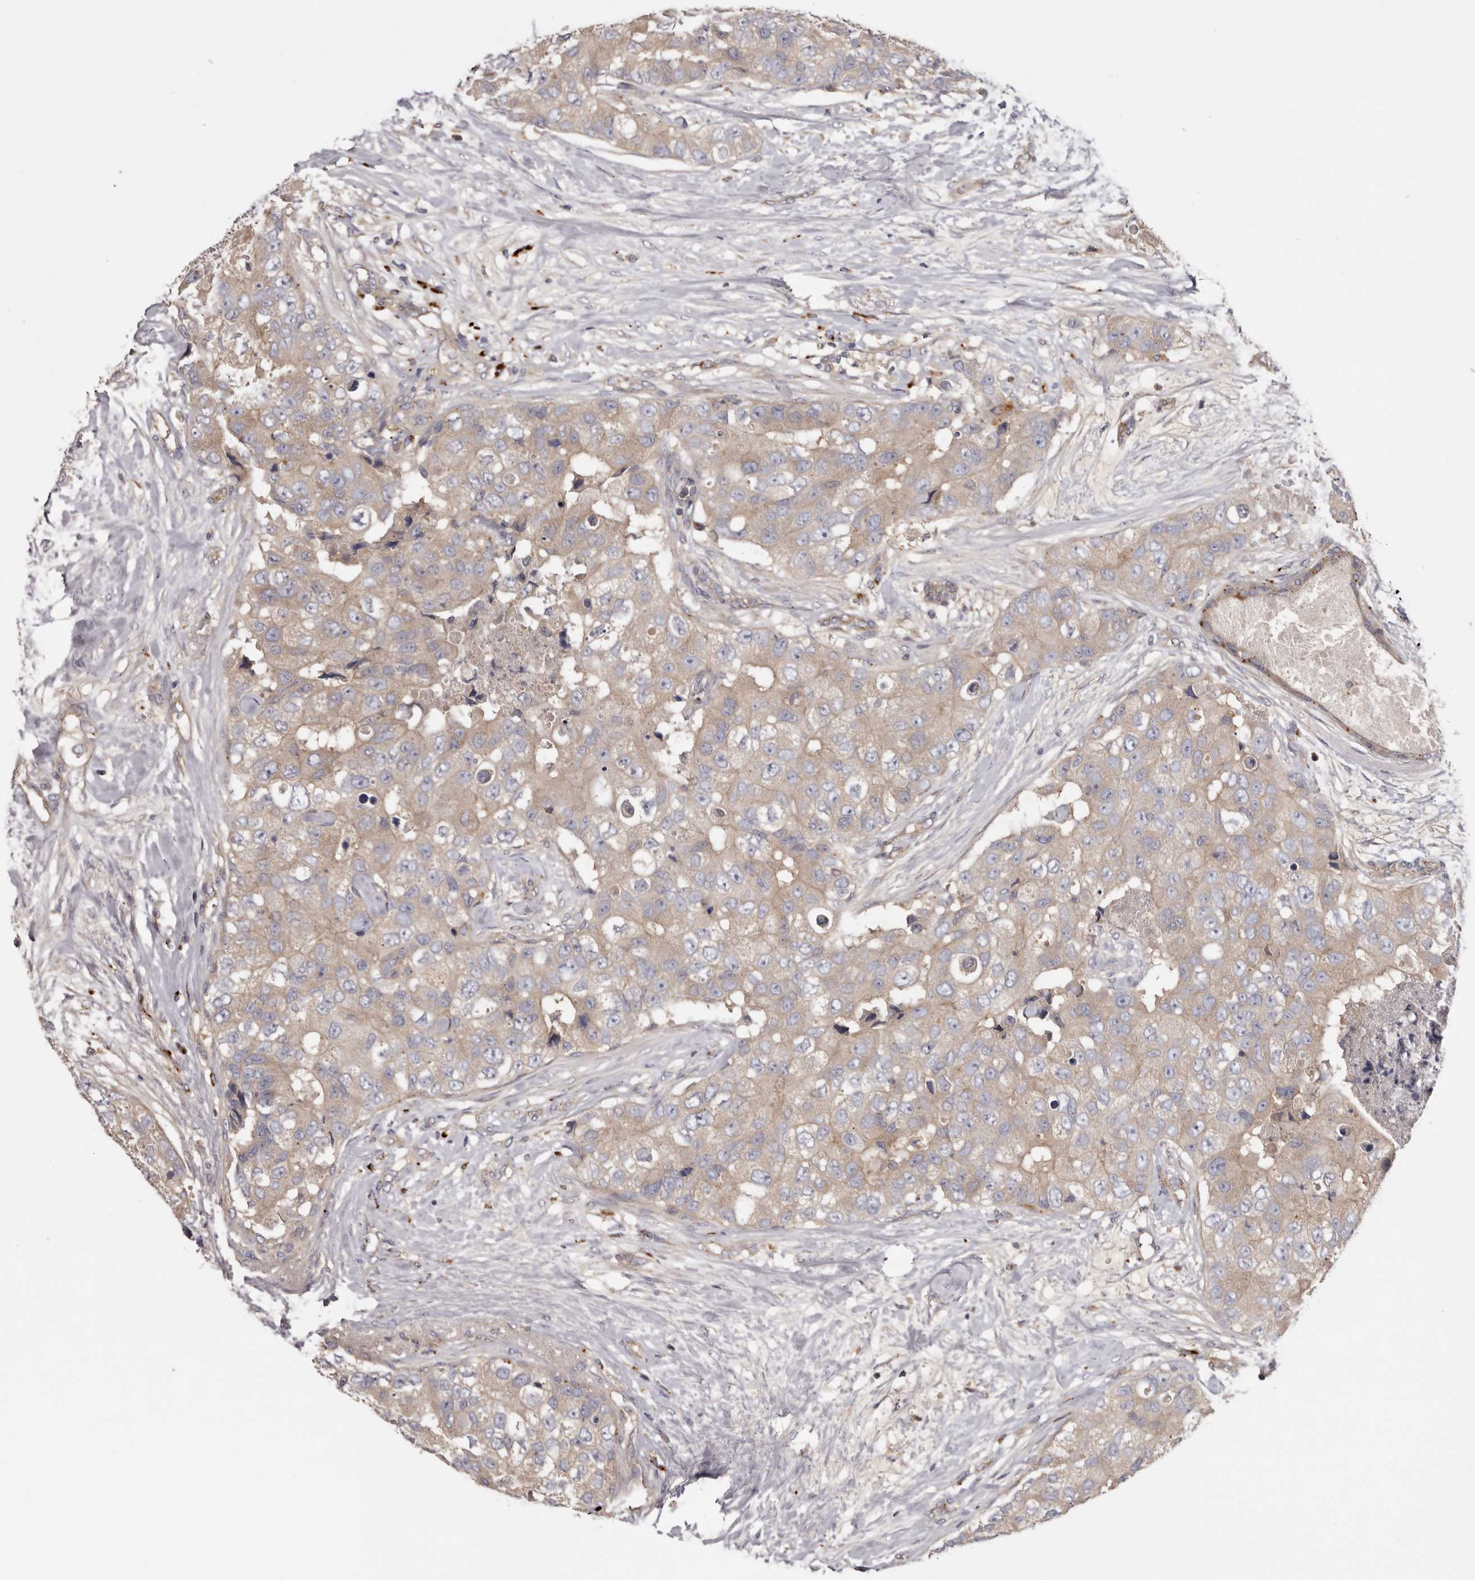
{"staining": {"intensity": "weak", "quantity": ">75%", "location": "cytoplasmic/membranous"}, "tissue": "breast cancer", "cell_type": "Tumor cells", "image_type": "cancer", "snomed": [{"axis": "morphology", "description": "Duct carcinoma"}, {"axis": "topography", "description": "Breast"}], "caption": "Protein expression analysis of human intraductal carcinoma (breast) reveals weak cytoplasmic/membranous expression in about >75% of tumor cells.", "gene": "INKA2", "patient": {"sex": "female", "age": 62}}